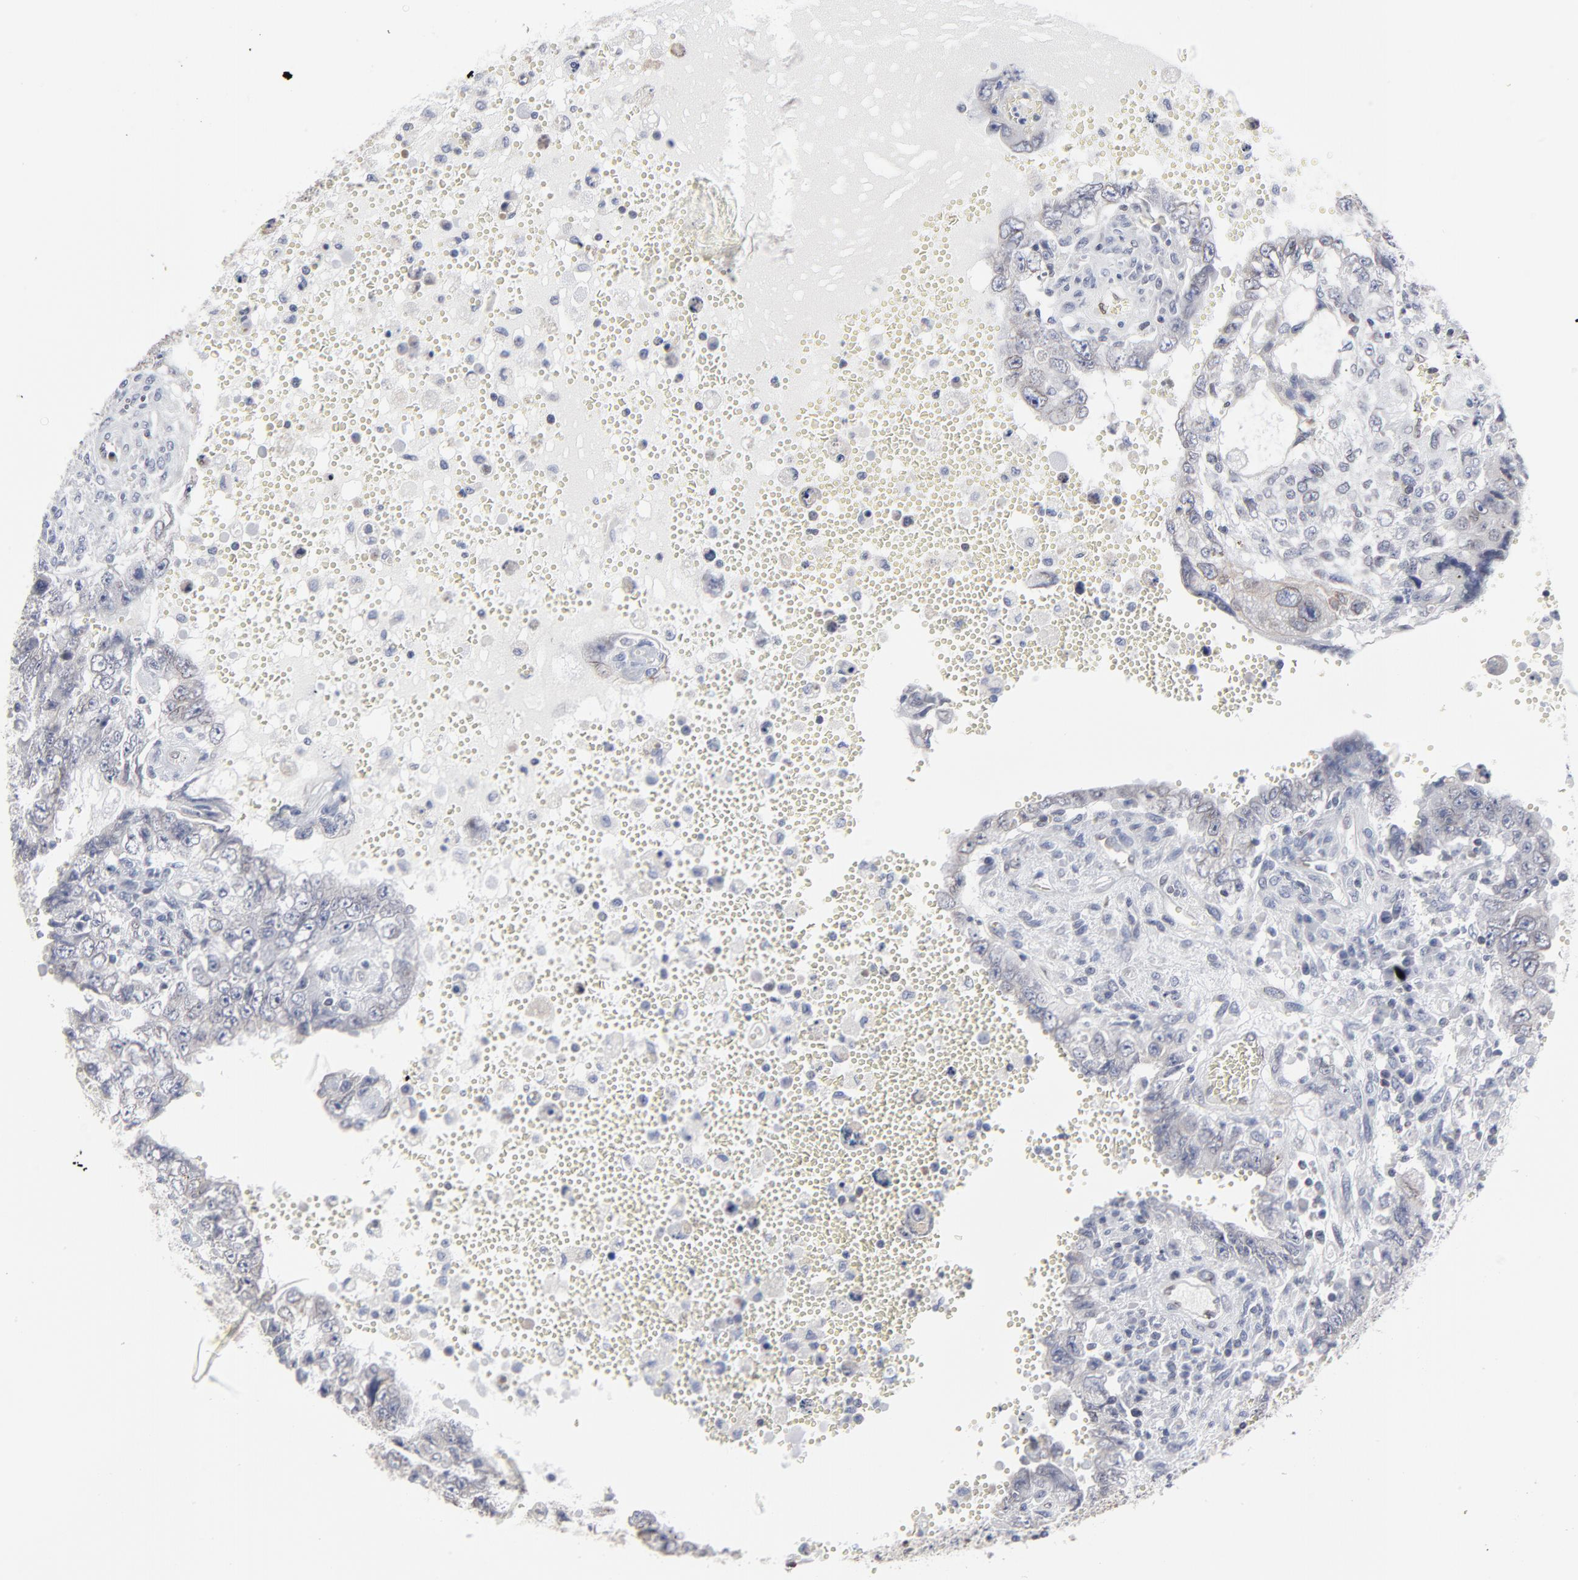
{"staining": {"intensity": "negative", "quantity": "none", "location": "none"}, "tissue": "testis cancer", "cell_type": "Tumor cells", "image_type": "cancer", "snomed": [{"axis": "morphology", "description": "Carcinoma, Embryonal, NOS"}, {"axis": "topography", "description": "Testis"}], "caption": "Micrograph shows no significant protein staining in tumor cells of testis embryonal carcinoma. The staining is performed using DAB brown chromogen with nuclei counter-stained in using hematoxylin.", "gene": "SYNE2", "patient": {"sex": "male", "age": 26}}